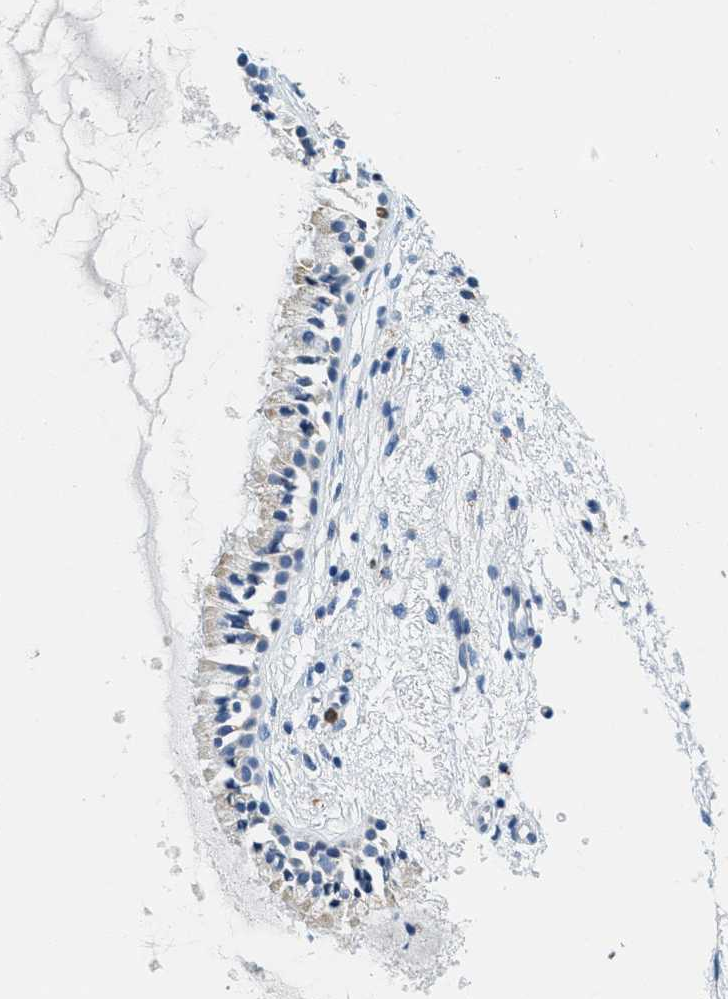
{"staining": {"intensity": "moderate", "quantity": "<25%", "location": "cytoplasmic/membranous"}, "tissue": "nasopharynx", "cell_type": "Respiratory epithelial cells", "image_type": "normal", "snomed": [{"axis": "morphology", "description": "Normal tissue, NOS"}, {"axis": "topography", "description": "Nasopharynx"}], "caption": "This histopathology image demonstrates immunohistochemistry (IHC) staining of benign human nasopharynx, with low moderate cytoplasmic/membranous positivity in approximately <25% of respiratory epithelial cells.", "gene": "CA4", "patient": {"sex": "male", "age": 21}}